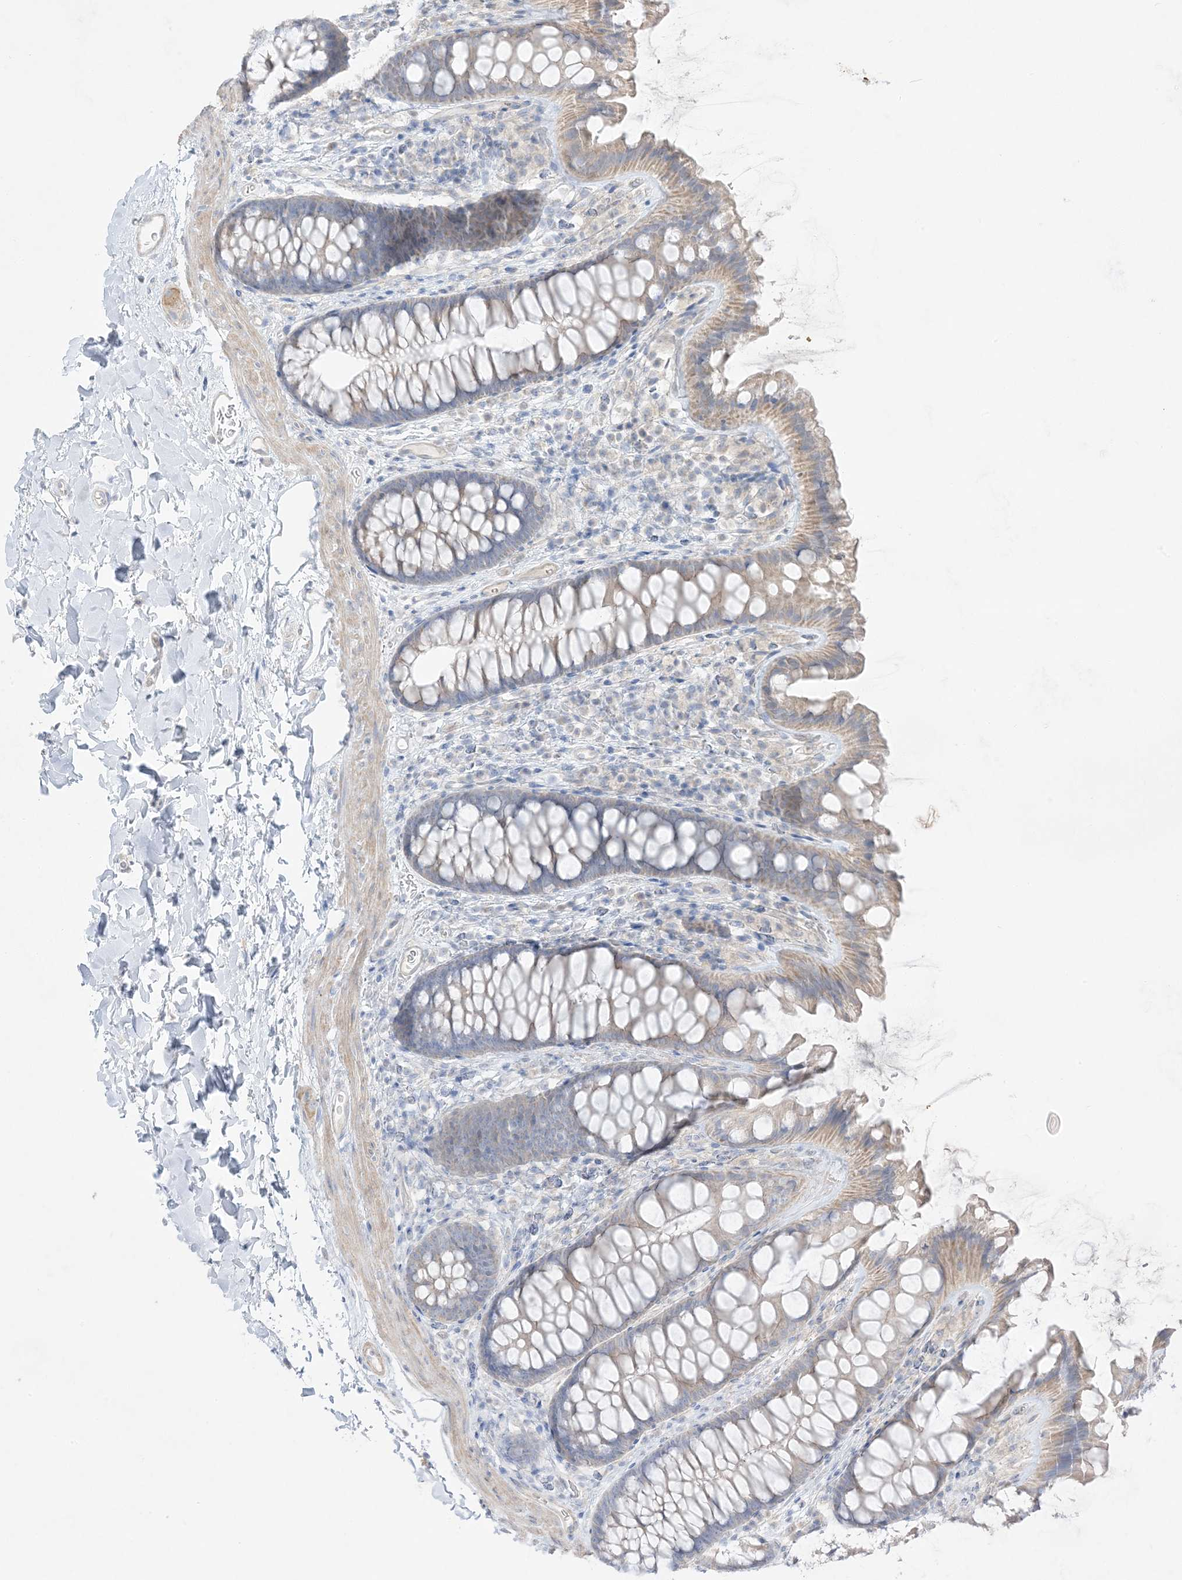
{"staining": {"intensity": "negative", "quantity": "none", "location": "none"}, "tissue": "colon", "cell_type": "Endothelial cells", "image_type": "normal", "snomed": [{"axis": "morphology", "description": "Normal tissue, NOS"}, {"axis": "topography", "description": "Colon"}], "caption": "High power microscopy photomicrograph of an IHC photomicrograph of normal colon, revealing no significant expression in endothelial cells.", "gene": "FAM184A", "patient": {"sex": "female", "age": 62}}